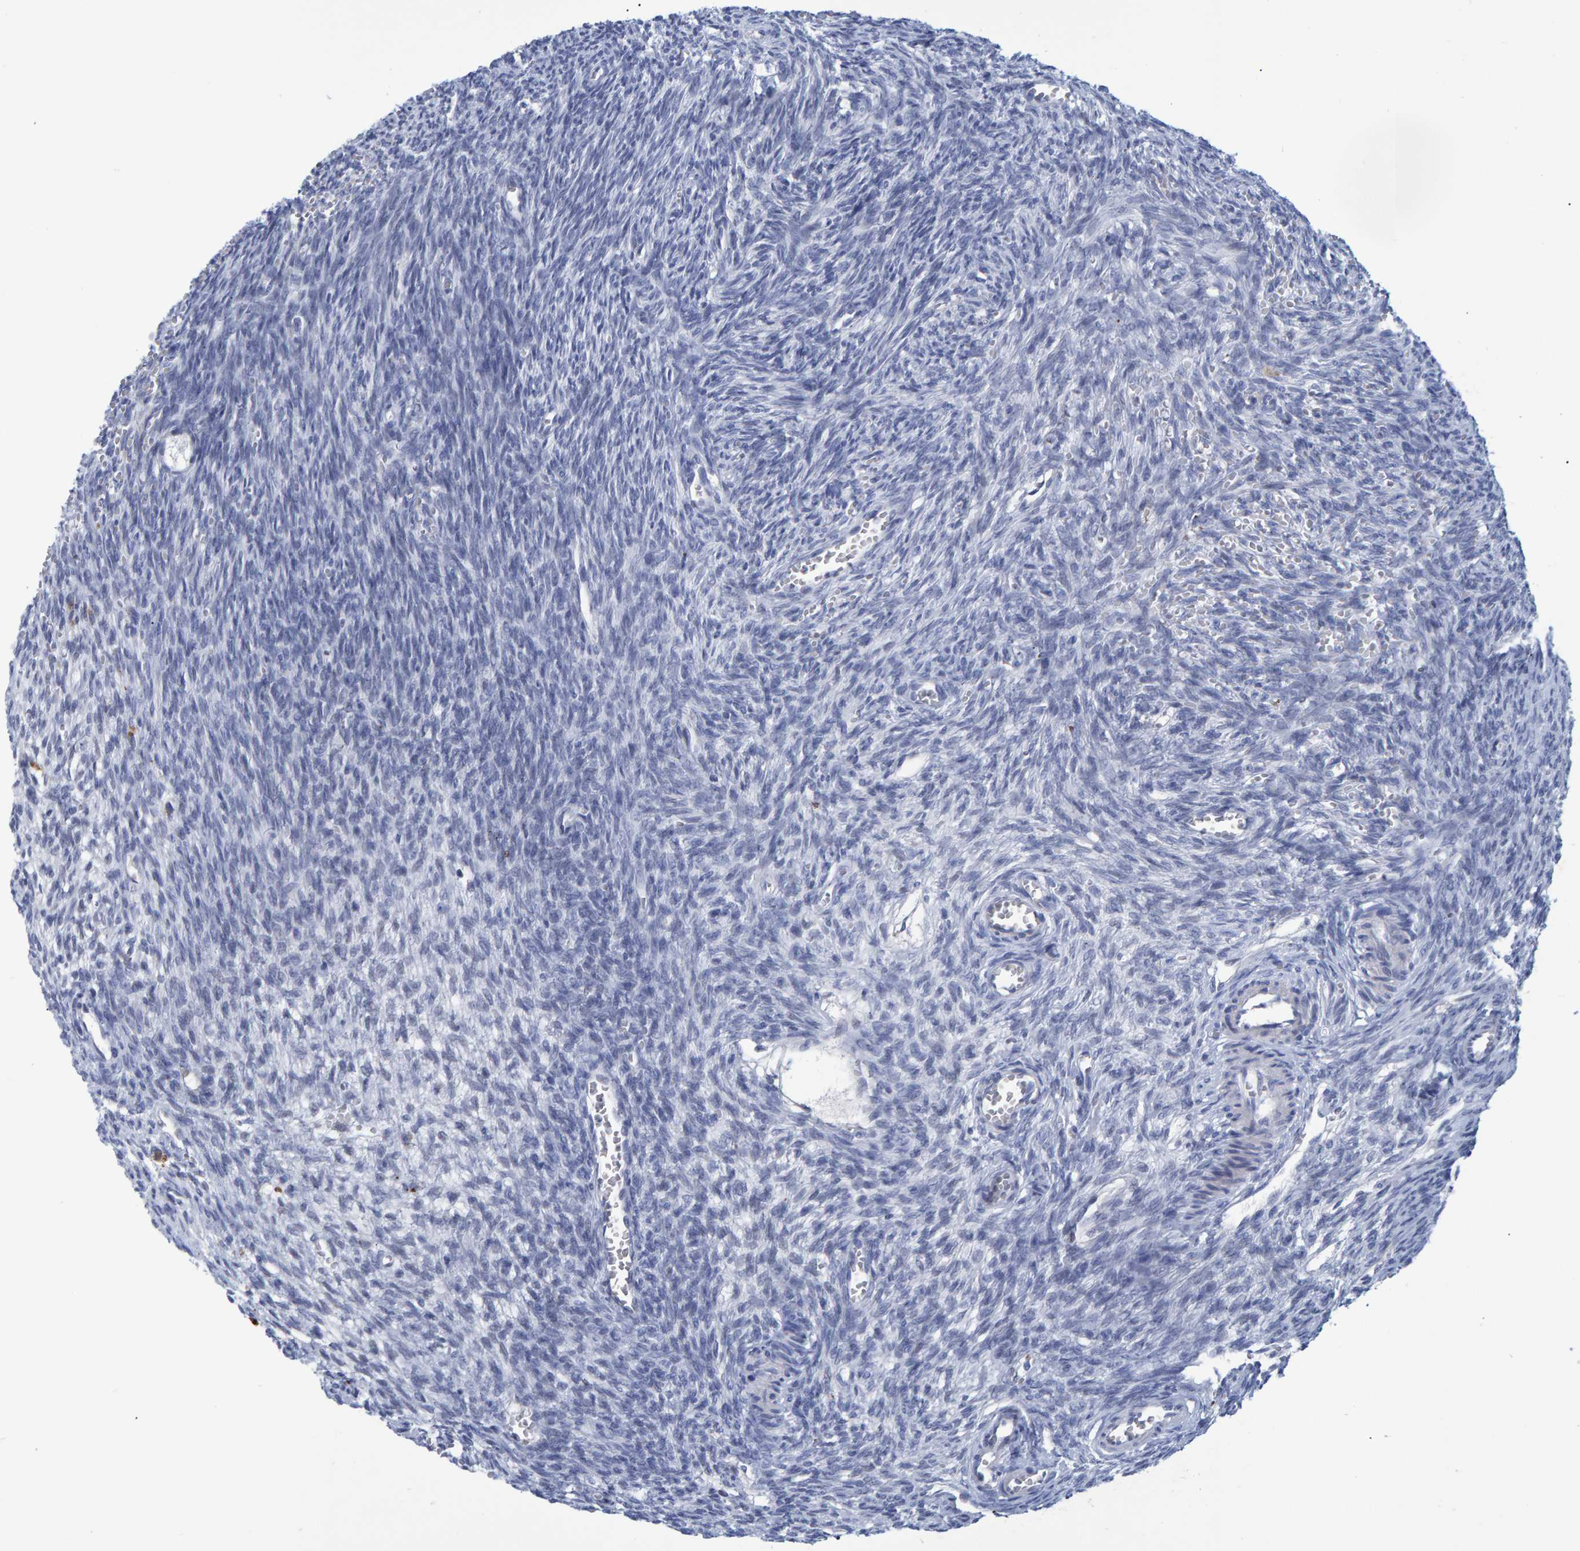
{"staining": {"intensity": "negative", "quantity": "none", "location": "none"}, "tissue": "ovary", "cell_type": "Ovarian stroma cells", "image_type": "normal", "snomed": [{"axis": "morphology", "description": "Normal tissue, NOS"}, {"axis": "topography", "description": "Ovary"}], "caption": "An image of ovary stained for a protein shows no brown staining in ovarian stroma cells.", "gene": "PROCA1", "patient": {"sex": "female", "age": 27}}